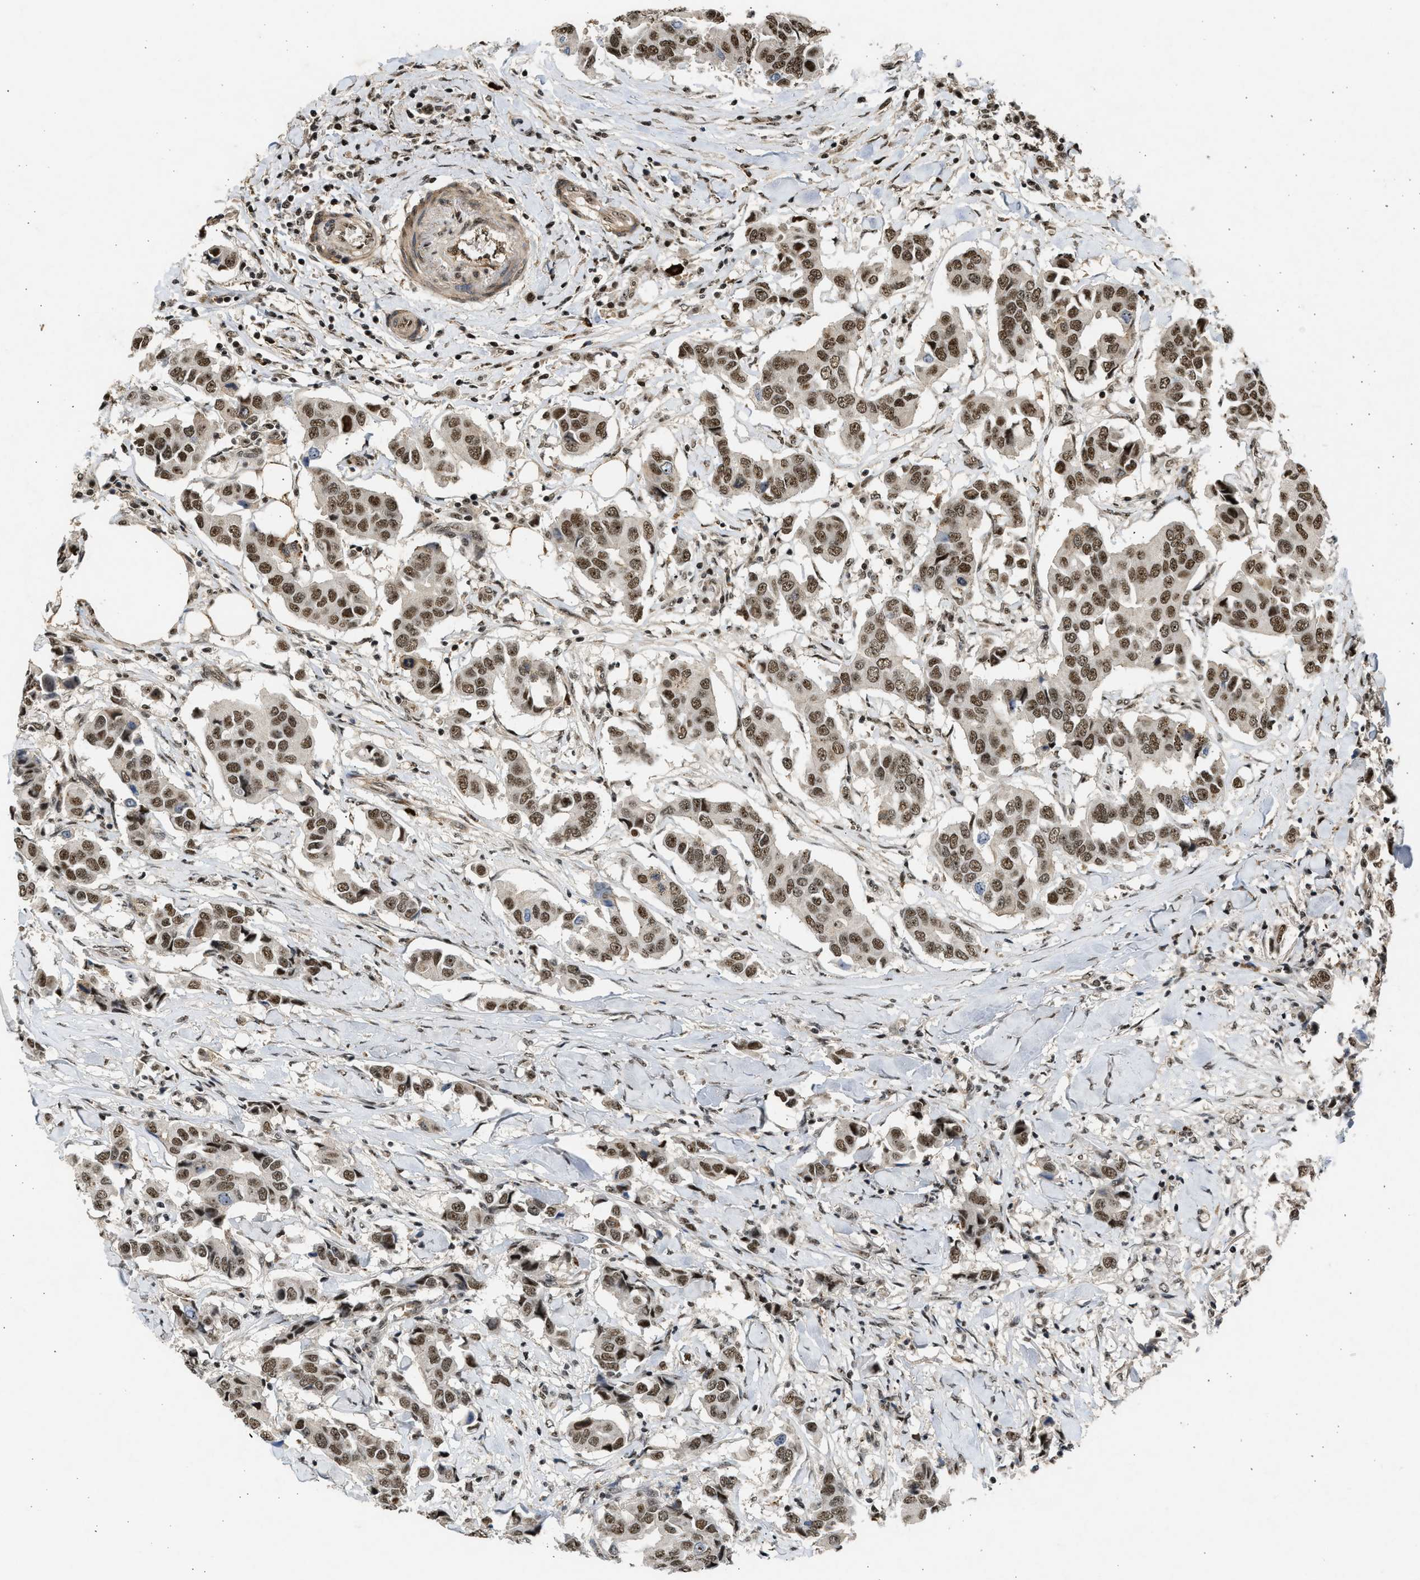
{"staining": {"intensity": "moderate", "quantity": ">75%", "location": "nuclear"}, "tissue": "breast cancer", "cell_type": "Tumor cells", "image_type": "cancer", "snomed": [{"axis": "morphology", "description": "Duct carcinoma"}, {"axis": "topography", "description": "Breast"}], "caption": "Protein analysis of breast cancer tissue reveals moderate nuclear positivity in about >75% of tumor cells.", "gene": "TFDP2", "patient": {"sex": "female", "age": 80}}